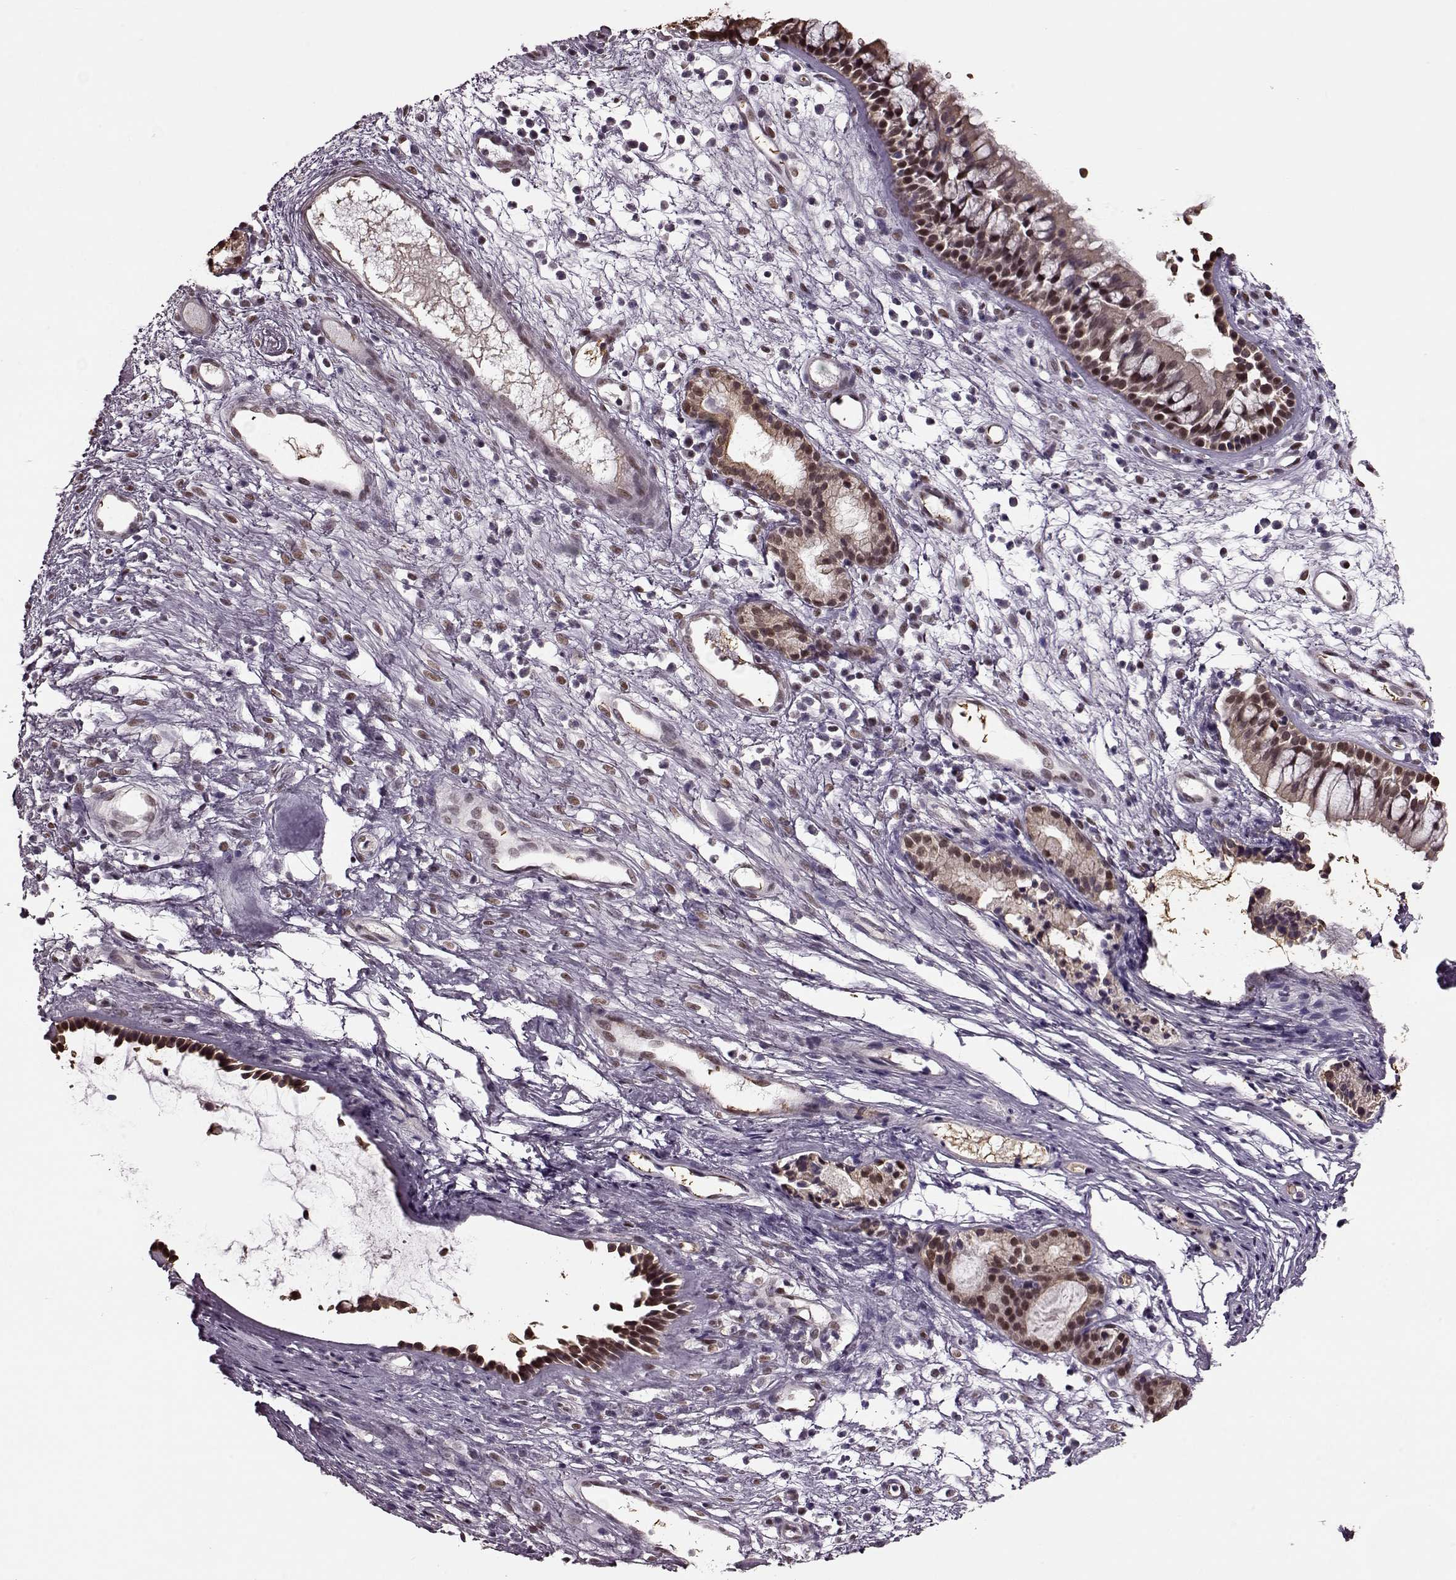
{"staining": {"intensity": "moderate", "quantity": "25%-75%", "location": "nuclear"}, "tissue": "nasopharynx", "cell_type": "Respiratory epithelial cells", "image_type": "normal", "snomed": [{"axis": "morphology", "description": "Normal tissue, NOS"}, {"axis": "topography", "description": "Nasopharynx"}], "caption": "Nasopharynx was stained to show a protein in brown. There is medium levels of moderate nuclear staining in approximately 25%-75% of respiratory epithelial cells. (DAB (3,3'-diaminobenzidine) IHC with brightfield microscopy, high magnification).", "gene": "FTO", "patient": {"sex": "male", "age": 77}}